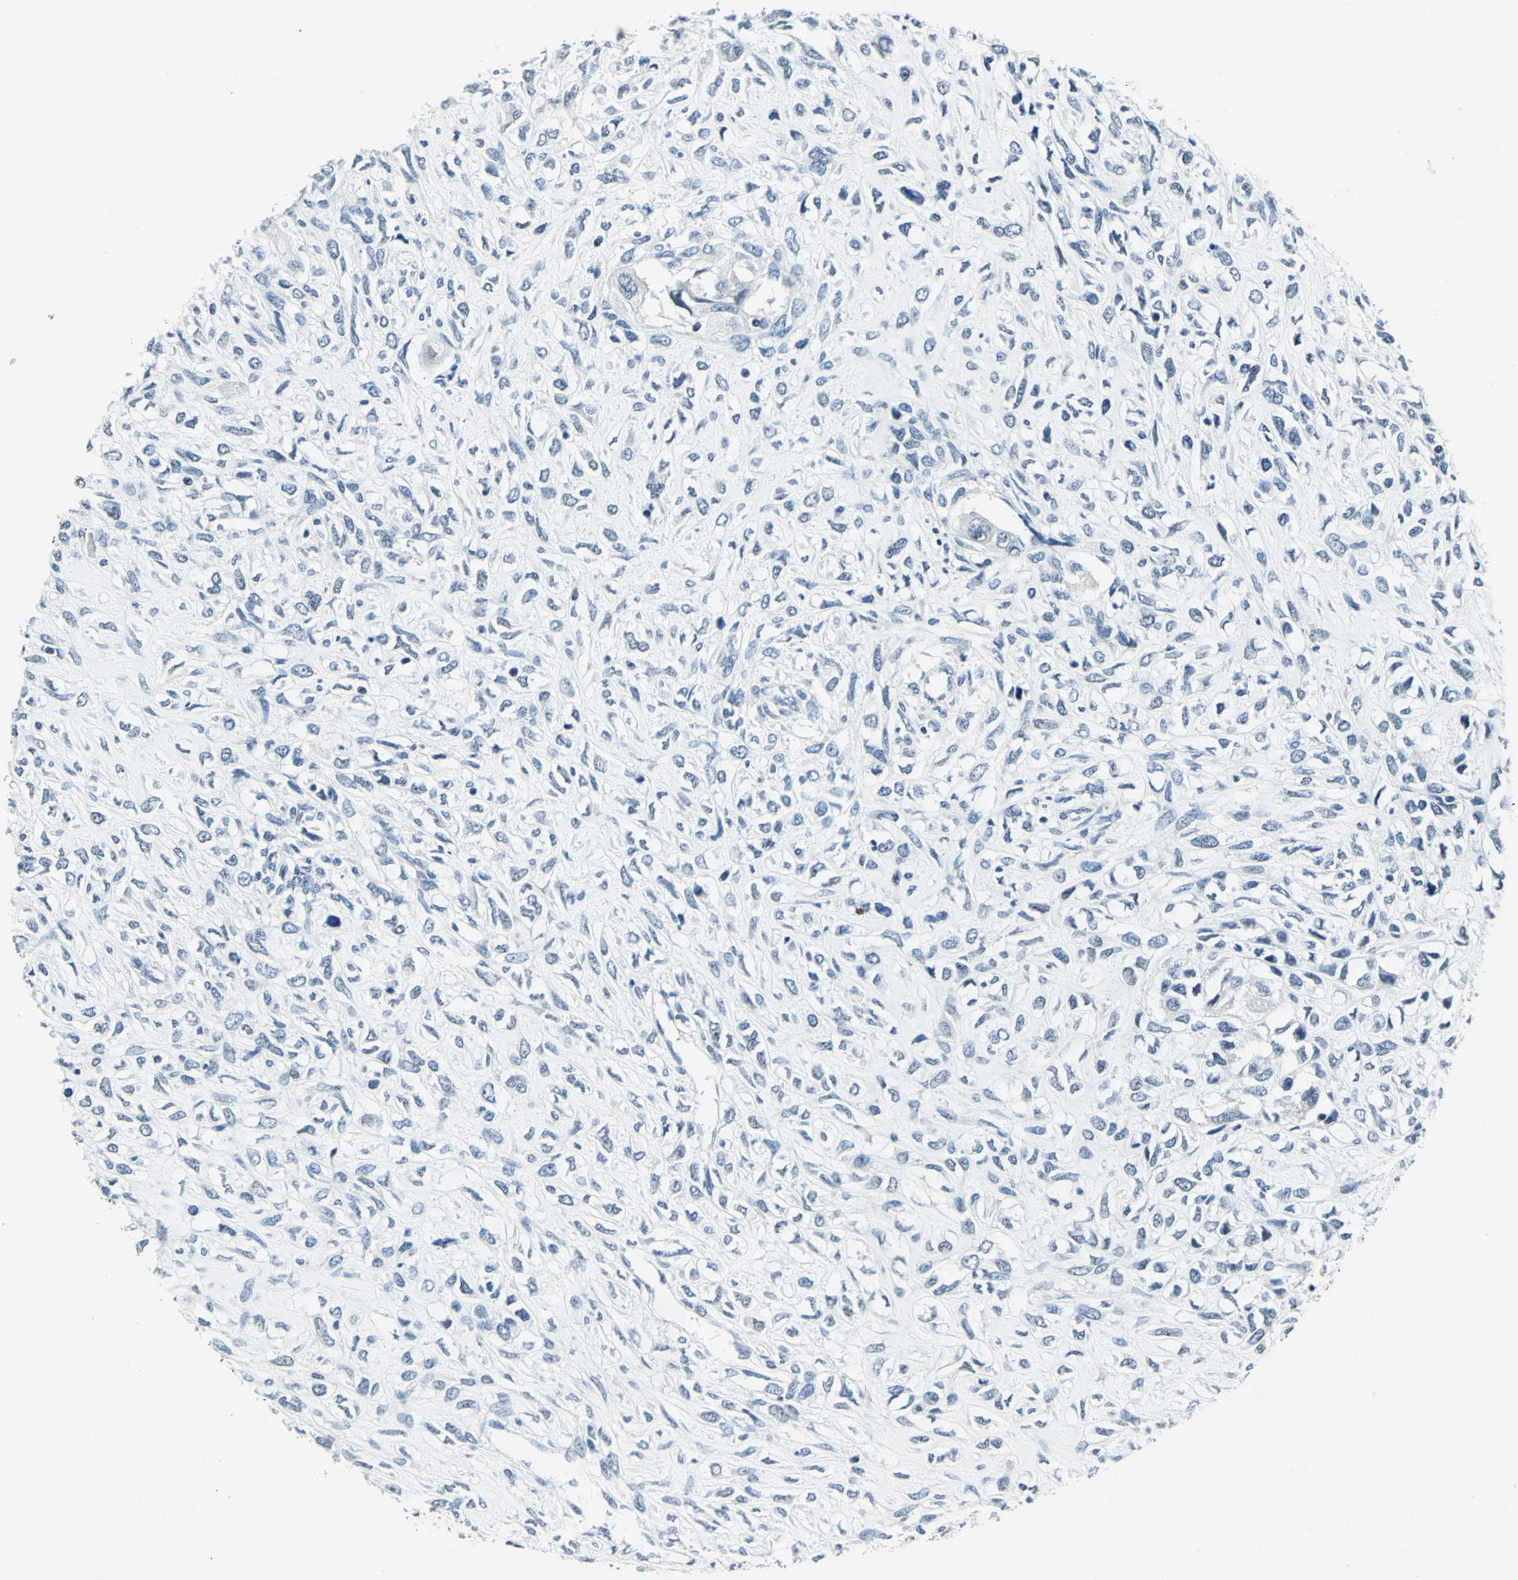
{"staining": {"intensity": "negative", "quantity": "none", "location": "none"}, "tissue": "head and neck cancer", "cell_type": "Tumor cells", "image_type": "cancer", "snomed": [{"axis": "morphology", "description": "Necrosis, NOS"}, {"axis": "morphology", "description": "Neoplasm, malignant, NOS"}, {"axis": "topography", "description": "Salivary gland"}, {"axis": "topography", "description": "Head-Neck"}], "caption": "IHC of human head and neck neoplasm (malignant) shows no expression in tumor cells.", "gene": "RAD17", "patient": {"sex": "male", "age": 43}}